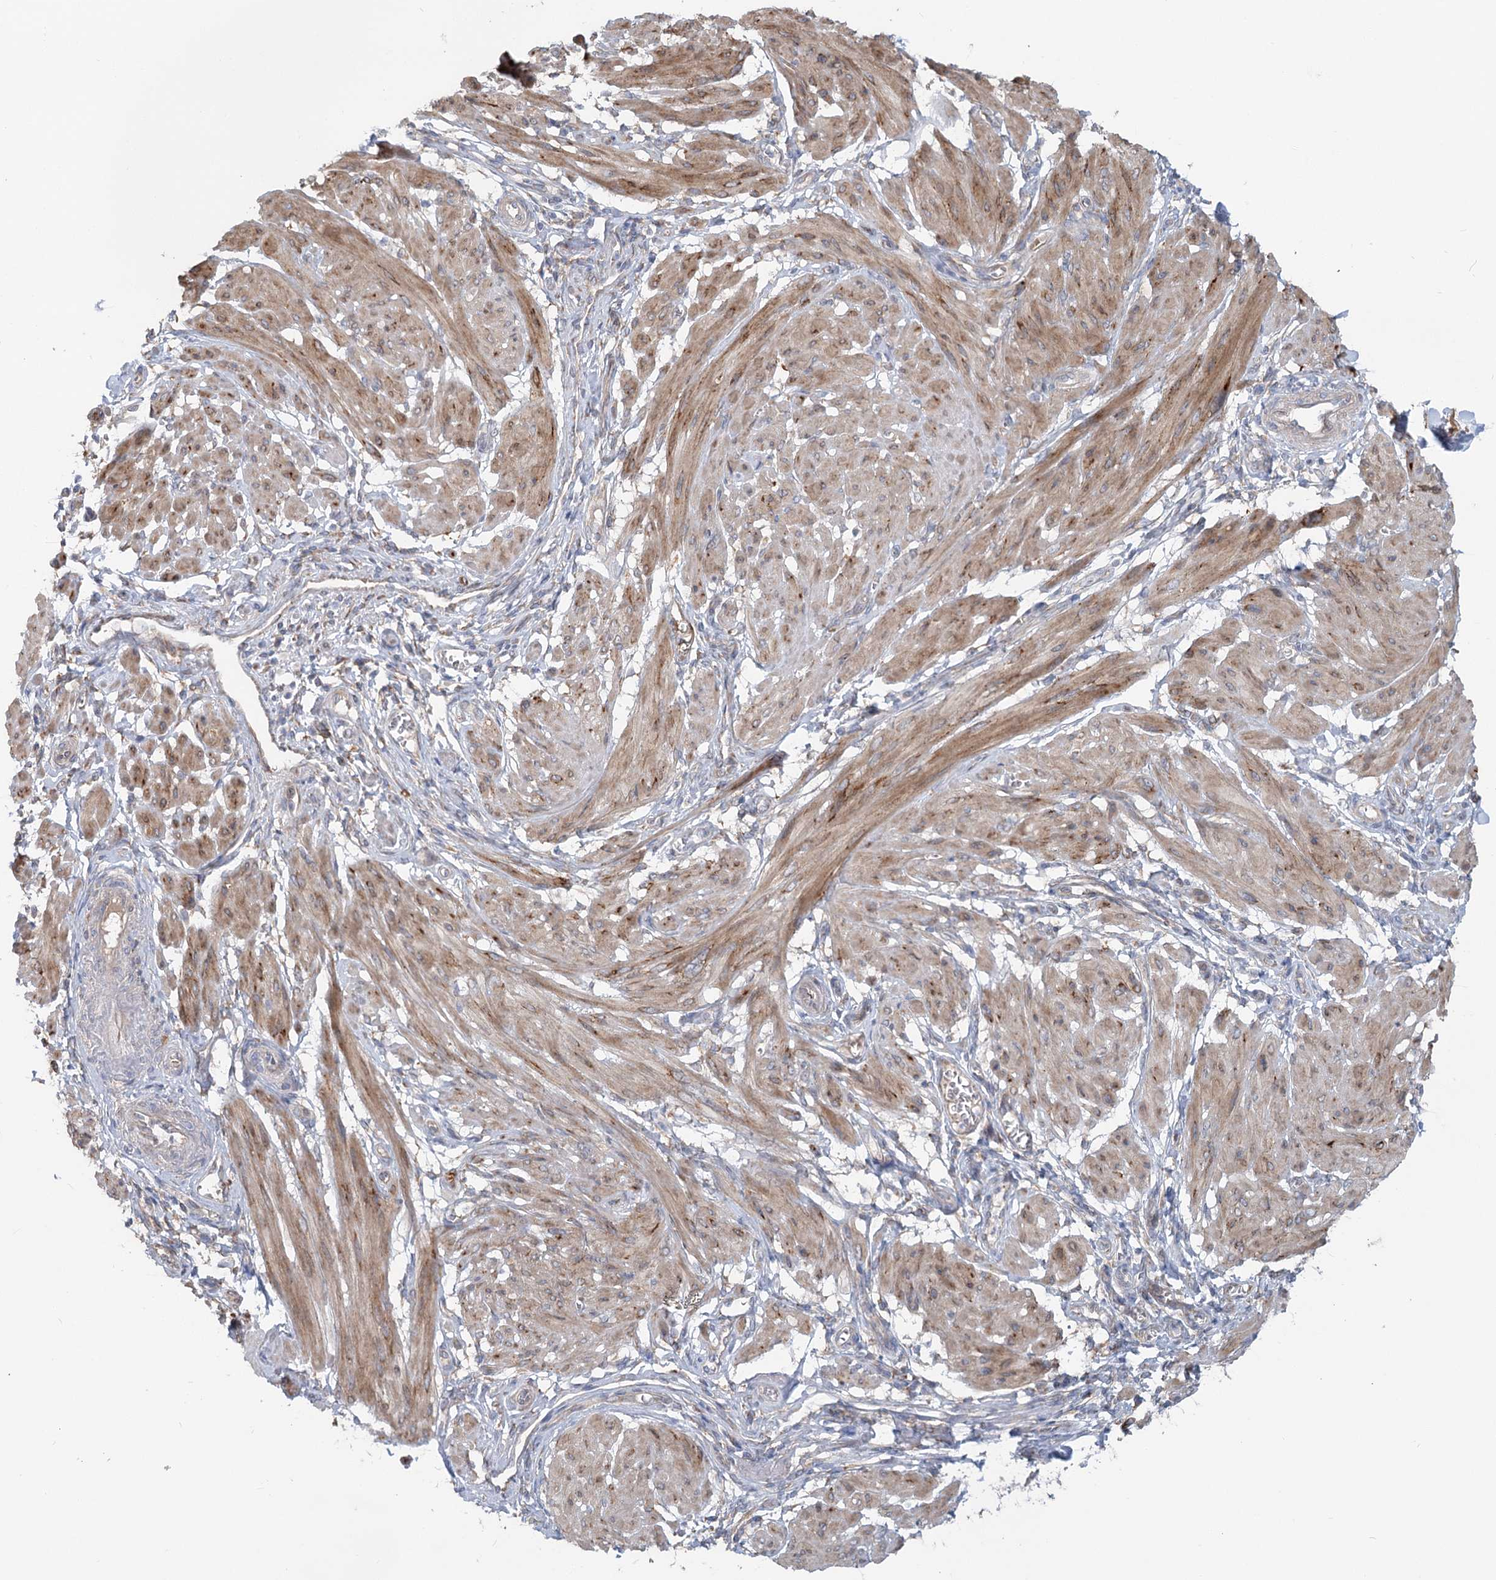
{"staining": {"intensity": "moderate", "quantity": ">75%", "location": "cytoplasmic/membranous"}, "tissue": "smooth muscle", "cell_type": "Smooth muscle cells", "image_type": "normal", "snomed": [{"axis": "morphology", "description": "Normal tissue, NOS"}, {"axis": "topography", "description": "Smooth muscle"}], "caption": "Protein analysis of benign smooth muscle displays moderate cytoplasmic/membranous positivity in approximately >75% of smooth muscle cells.", "gene": "CIB4", "patient": {"sex": "female", "age": 39}}